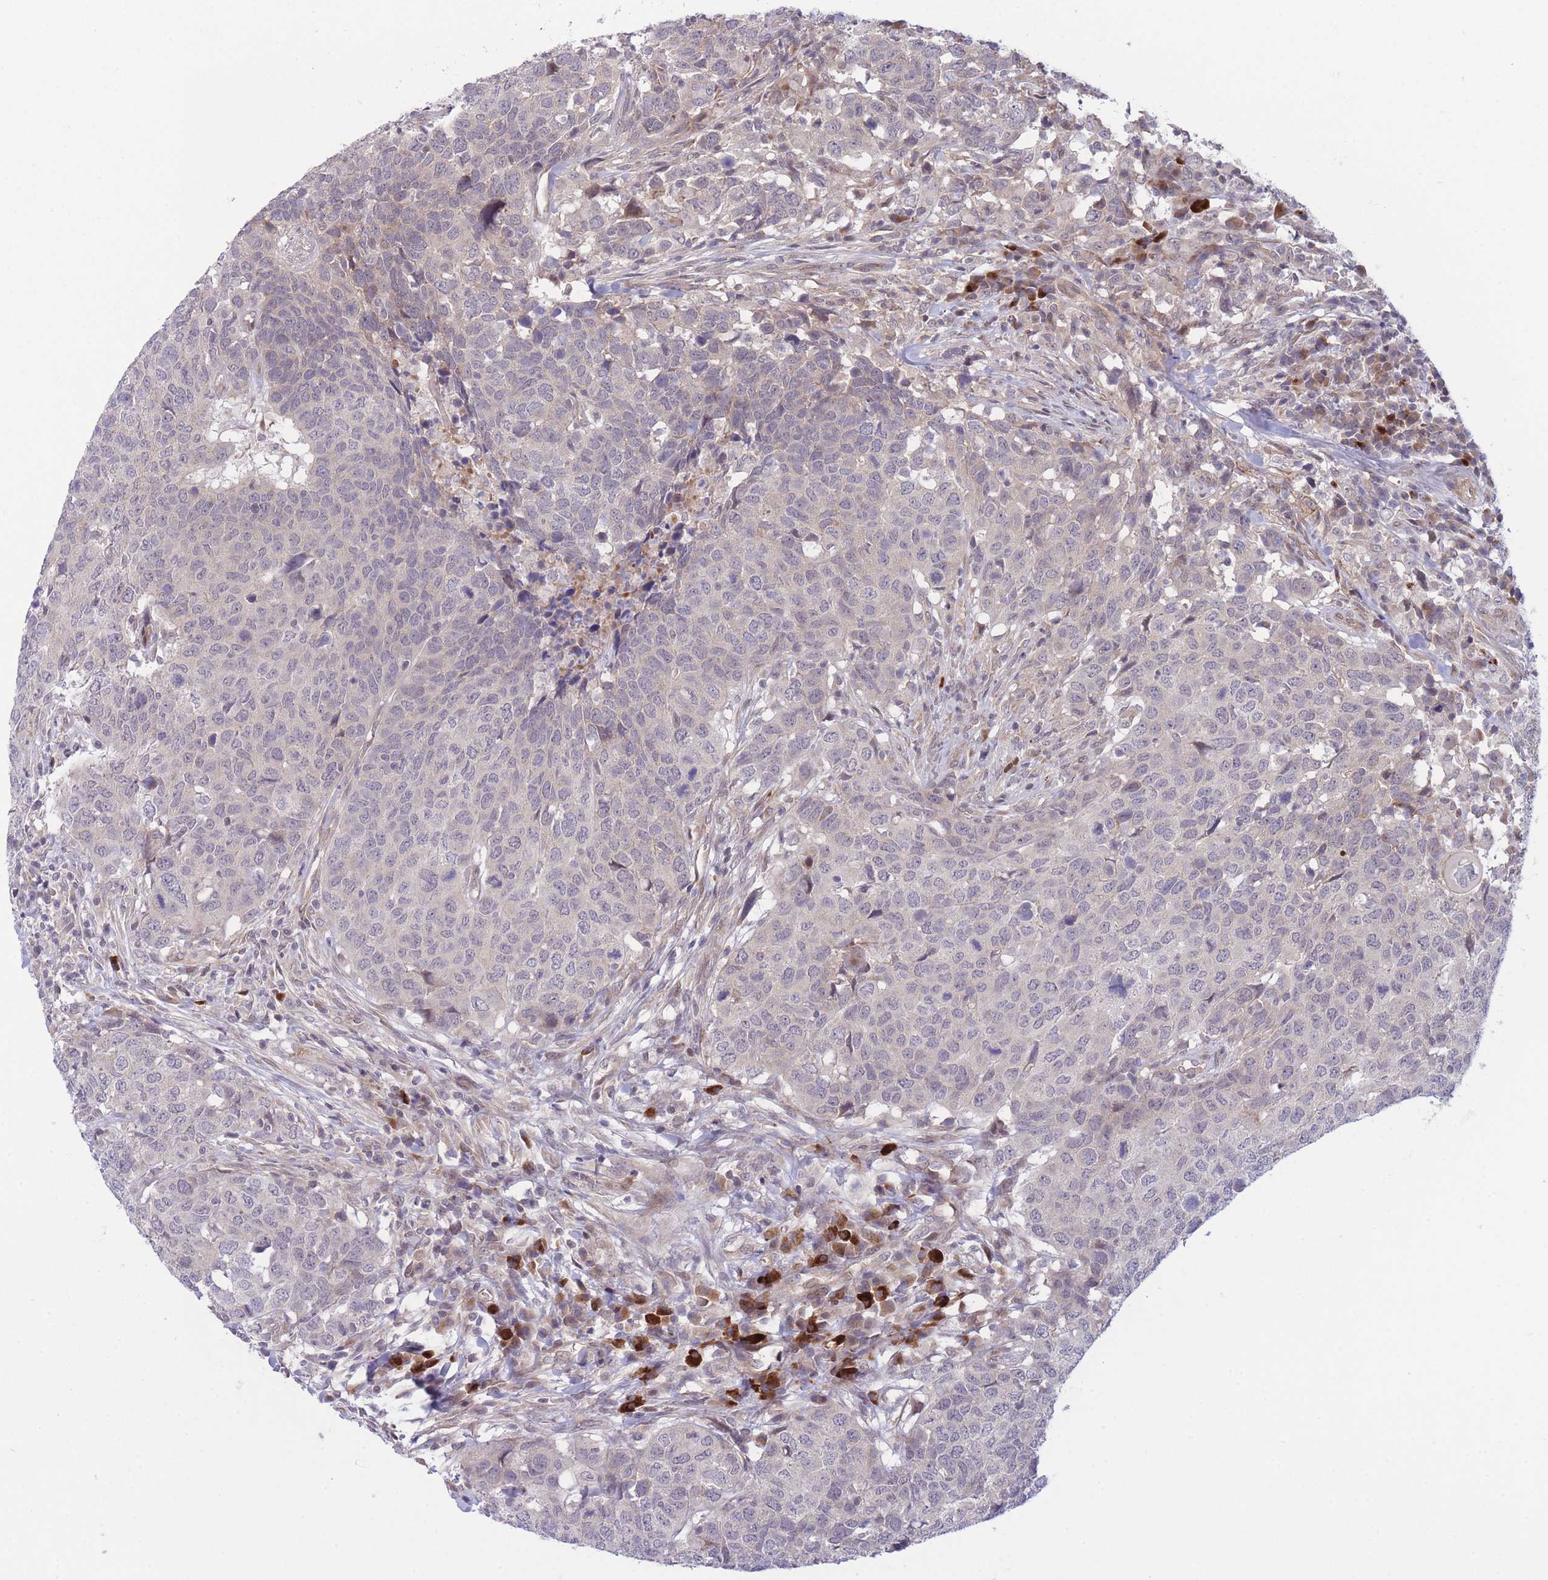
{"staining": {"intensity": "negative", "quantity": "none", "location": "none"}, "tissue": "head and neck cancer", "cell_type": "Tumor cells", "image_type": "cancer", "snomed": [{"axis": "morphology", "description": "Normal tissue, NOS"}, {"axis": "morphology", "description": "Squamous cell carcinoma, NOS"}, {"axis": "topography", "description": "Skeletal muscle"}, {"axis": "topography", "description": "Vascular tissue"}, {"axis": "topography", "description": "Peripheral nerve tissue"}, {"axis": "topography", "description": "Head-Neck"}], "caption": "This is an immunohistochemistry image of human head and neck squamous cell carcinoma. There is no staining in tumor cells.", "gene": "CDC25B", "patient": {"sex": "male", "age": 66}}